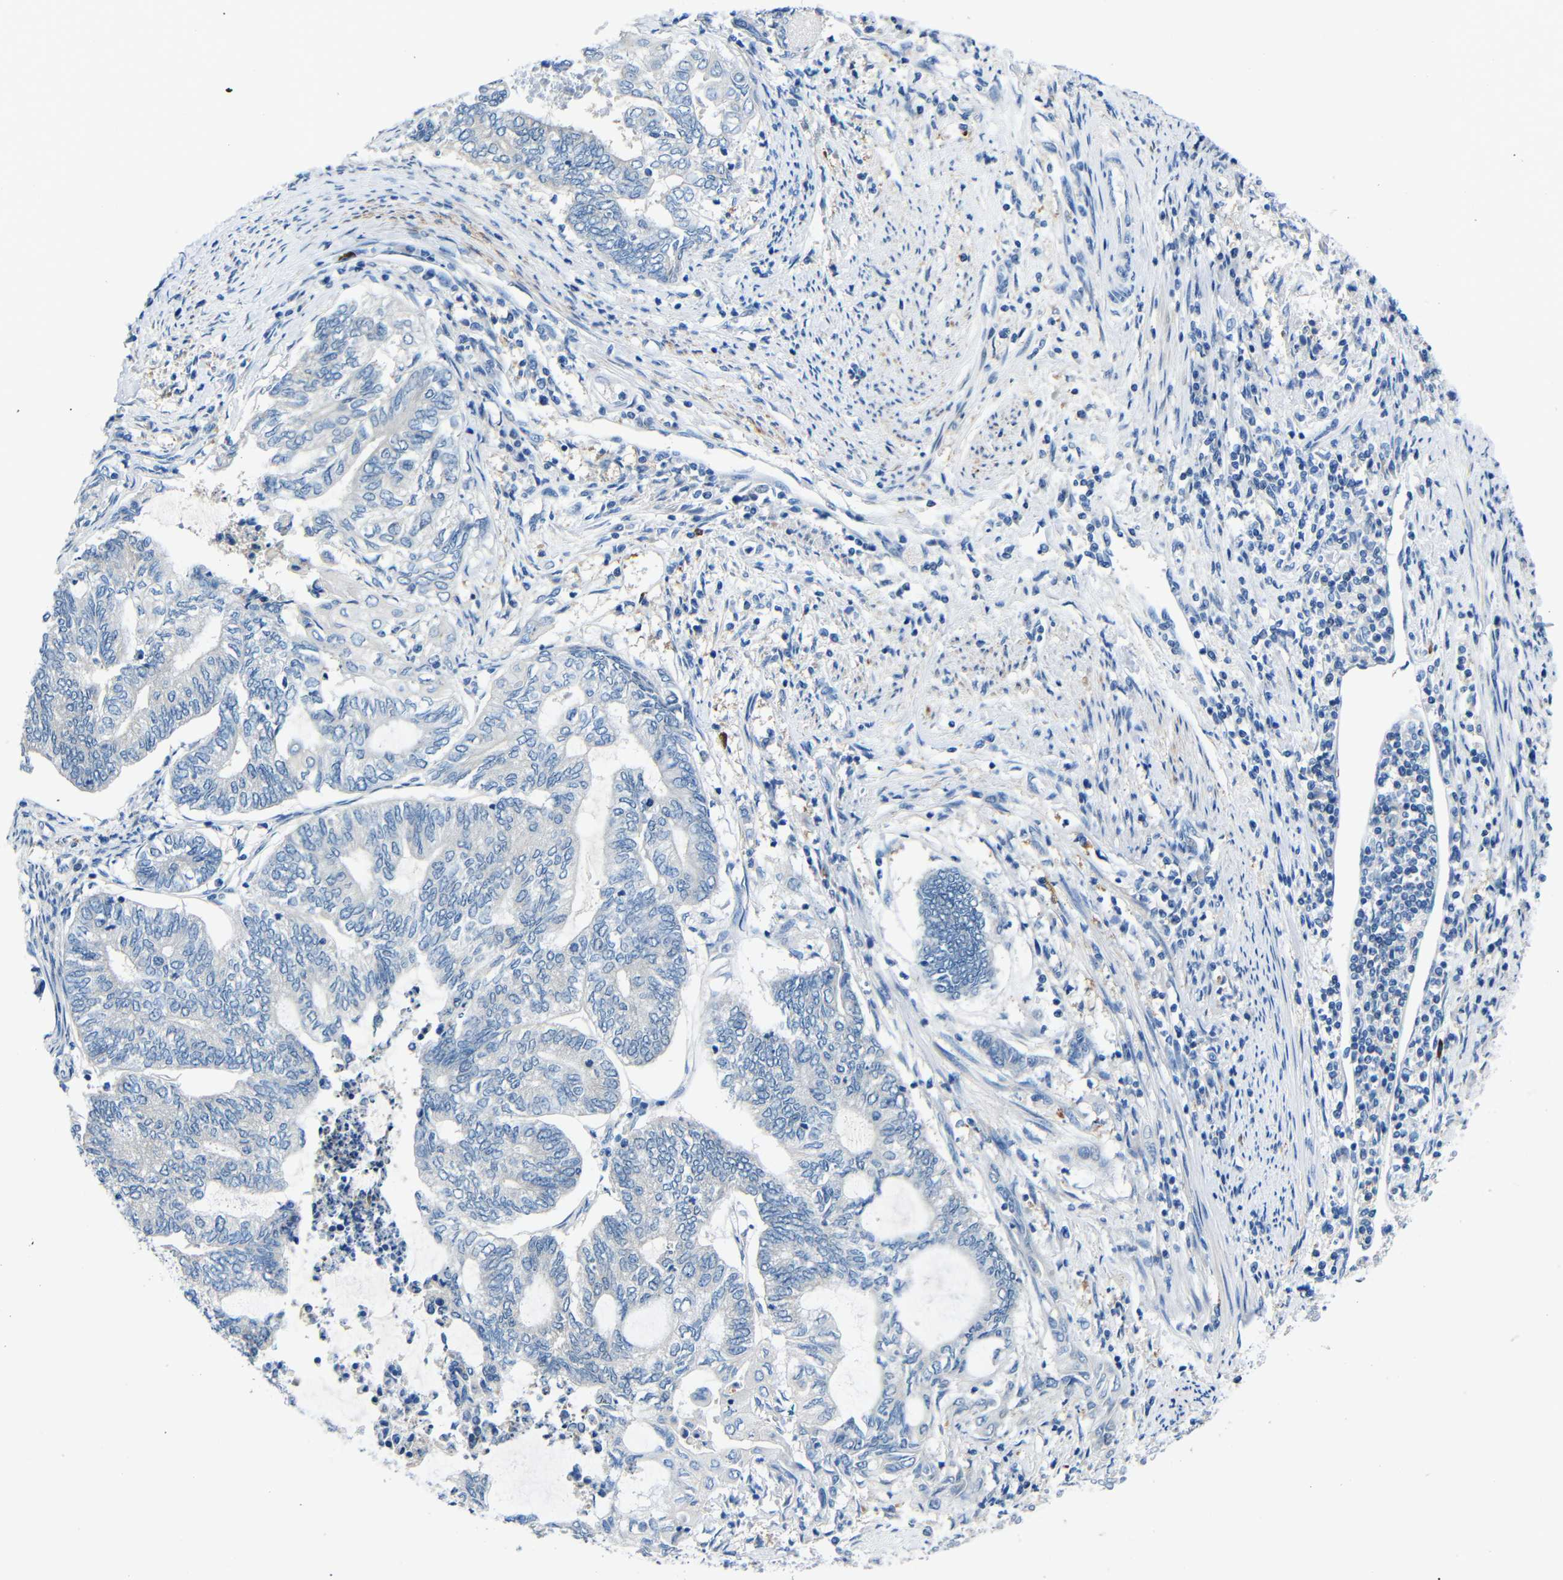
{"staining": {"intensity": "negative", "quantity": "none", "location": "none"}, "tissue": "endometrial cancer", "cell_type": "Tumor cells", "image_type": "cancer", "snomed": [{"axis": "morphology", "description": "Adenocarcinoma, NOS"}, {"axis": "topography", "description": "Uterus"}, {"axis": "topography", "description": "Endometrium"}], "caption": "Protein analysis of endometrial adenocarcinoma demonstrates no significant staining in tumor cells.", "gene": "NEGR1", "patient": {"sex": "female", "age": 70}}